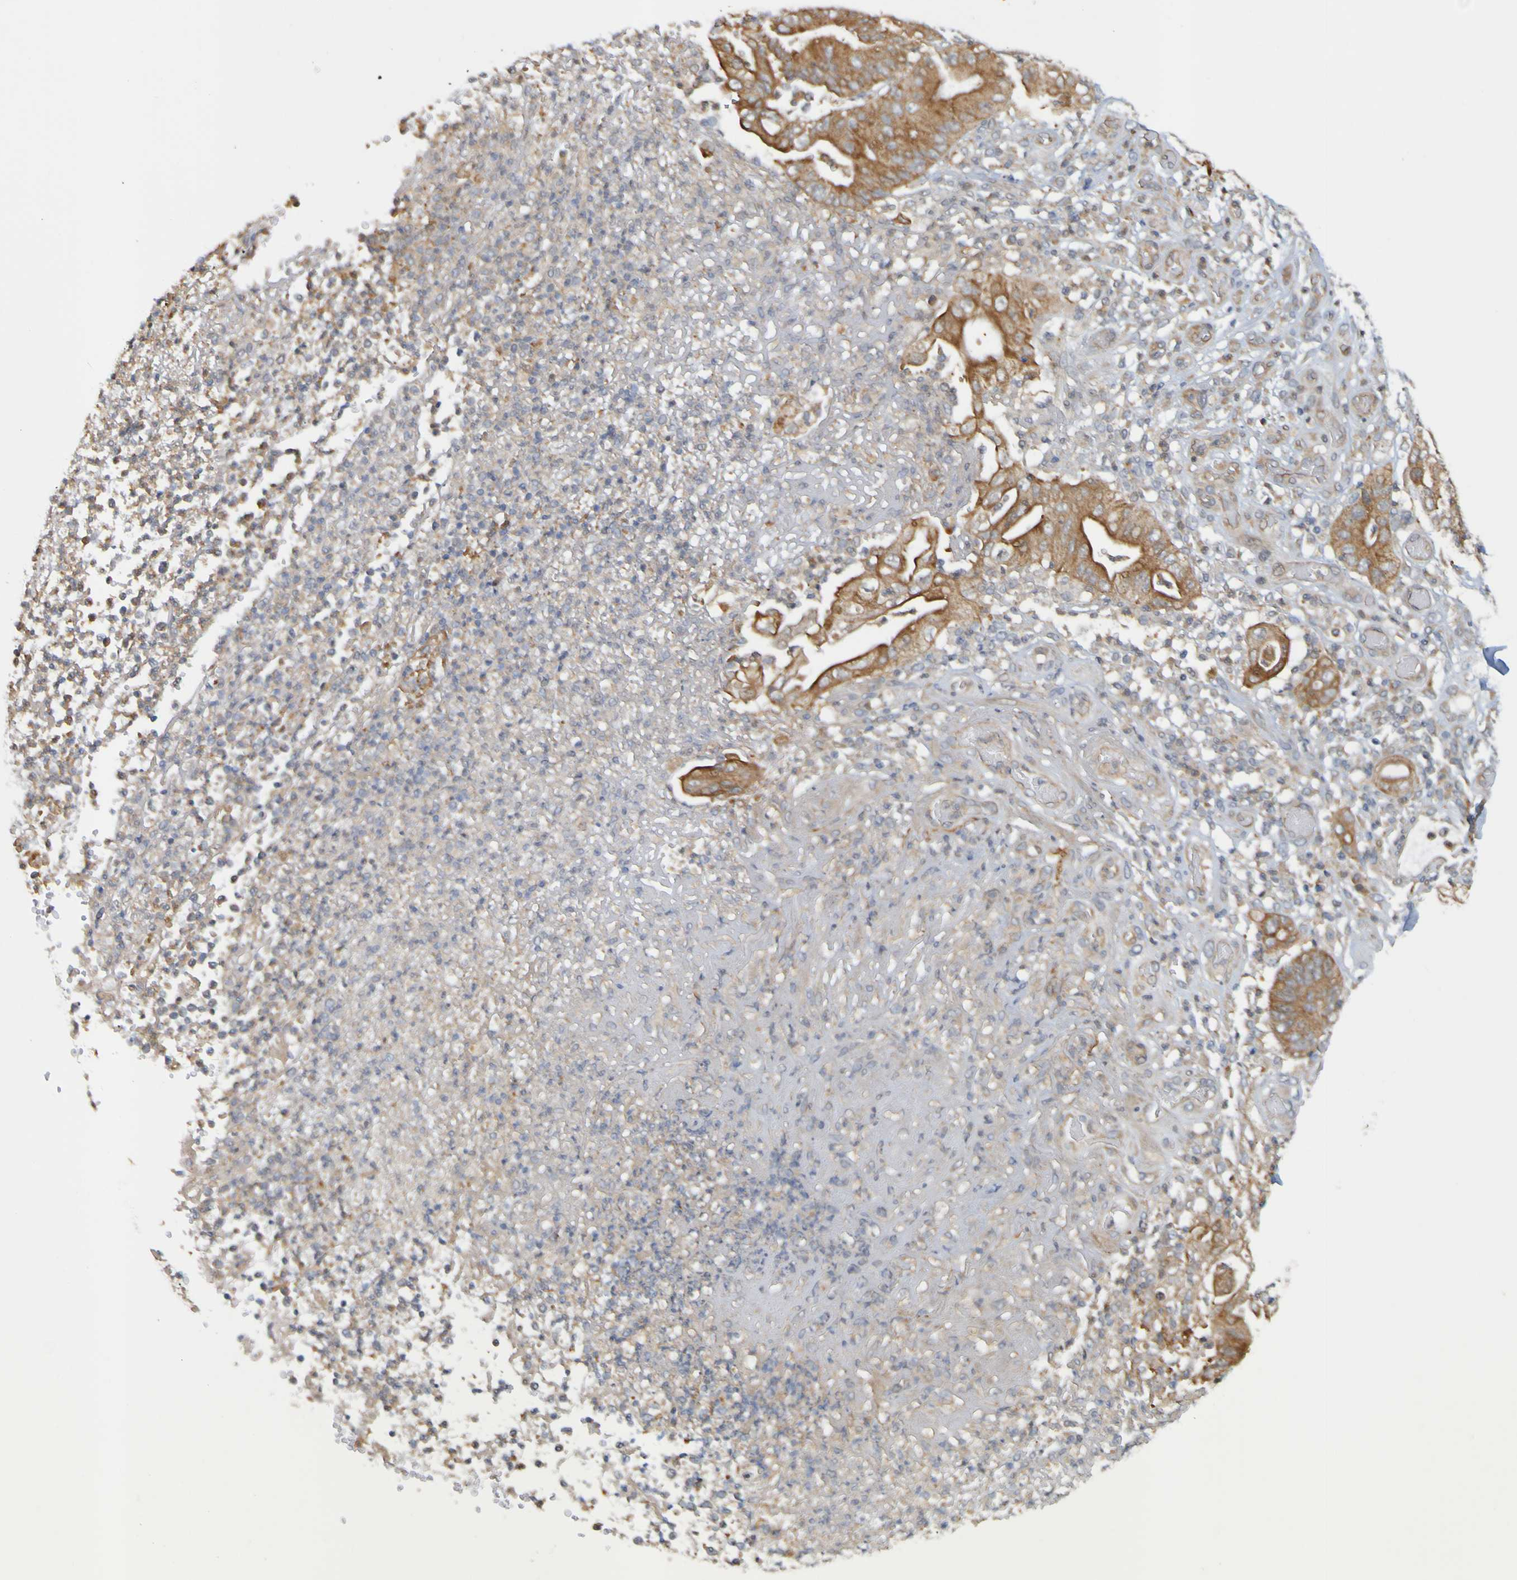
{"staining": {"intensity": "moderate", "quantity": ">75%", "location": "cytoplasmic/membranous"}, "tissue": "stomach cancer", "cell_type": "Tumor cells", "image_type": "cancer", "snomed": [{"axis": "morphology", "description": "Adenocarcinoma, NOS"}, {"axis": "topography", "description": "Stomach"}], "caption": "The image exhibits staining of stomach adenocarcinoma, revealing moderate cytoplasmic/membranous protein positivity (brown color) within tumor cells.", "gene": "NAV2", "patient": {"sex": "female", "age": 73}}